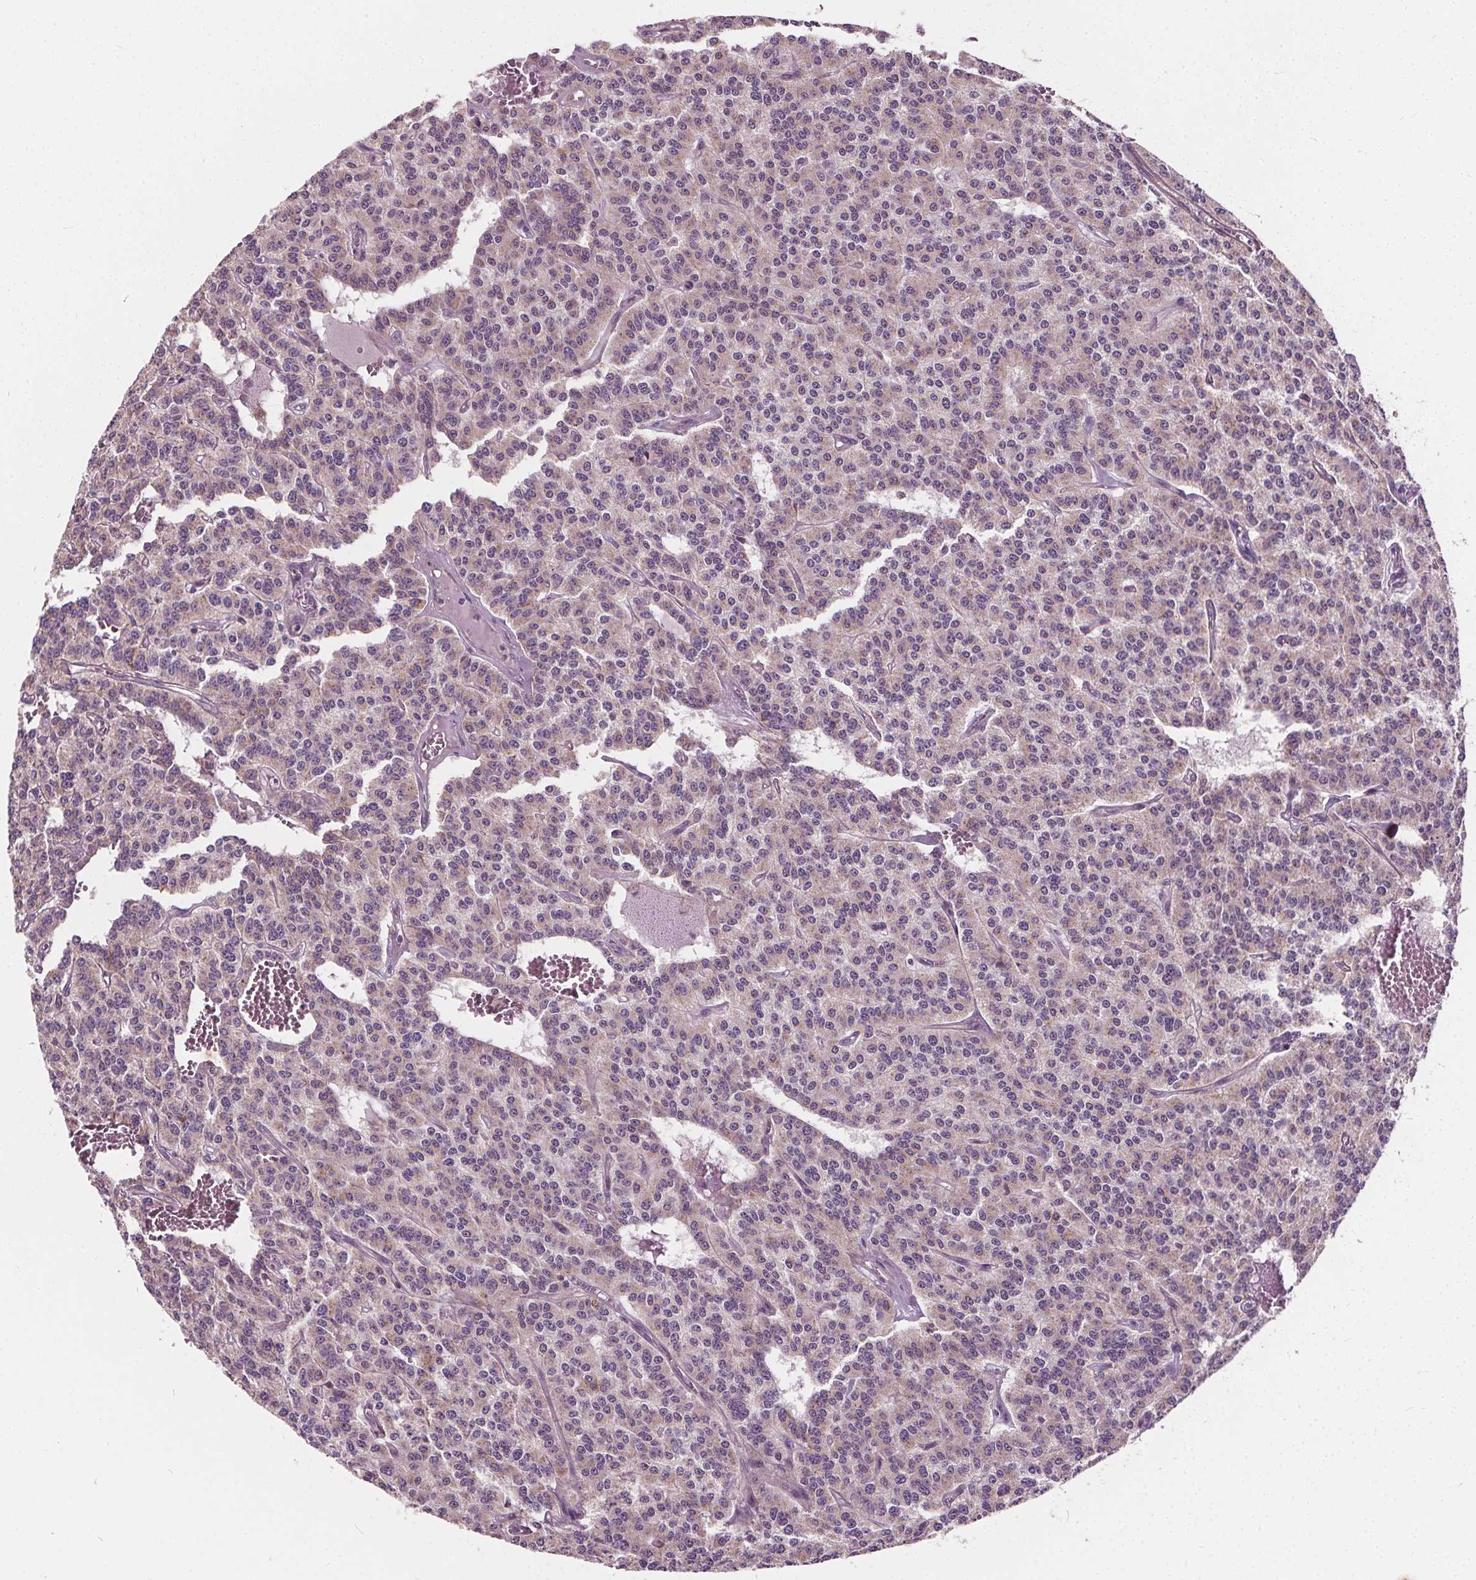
{"staining": {"intensity": "weak", "quantity": "<25%", "location": "cytoplasmic/membranous"}, "tissue": "carcinoid", "cell_type": "Tumor cells", "image_type": "cancer", "snomed": [{"axis": "morphology", "description": "Carcinoid, malignant, NOS"}, {"axis": "topography", "description": "Lung"}], "caption": "Immunohistochemistry (IHC) image of human carcinoid stained for a protein (brown), which shows no staining in tumor cells. (Stains: DAB (3,3'-diaminobenzidine) immunohistochemistry with hematoxylin counter stain, Microscopy: brightfield microscopy at high magnification).", "gene": "ORAI2", "patient": {"sex": "female", "age": 71}}